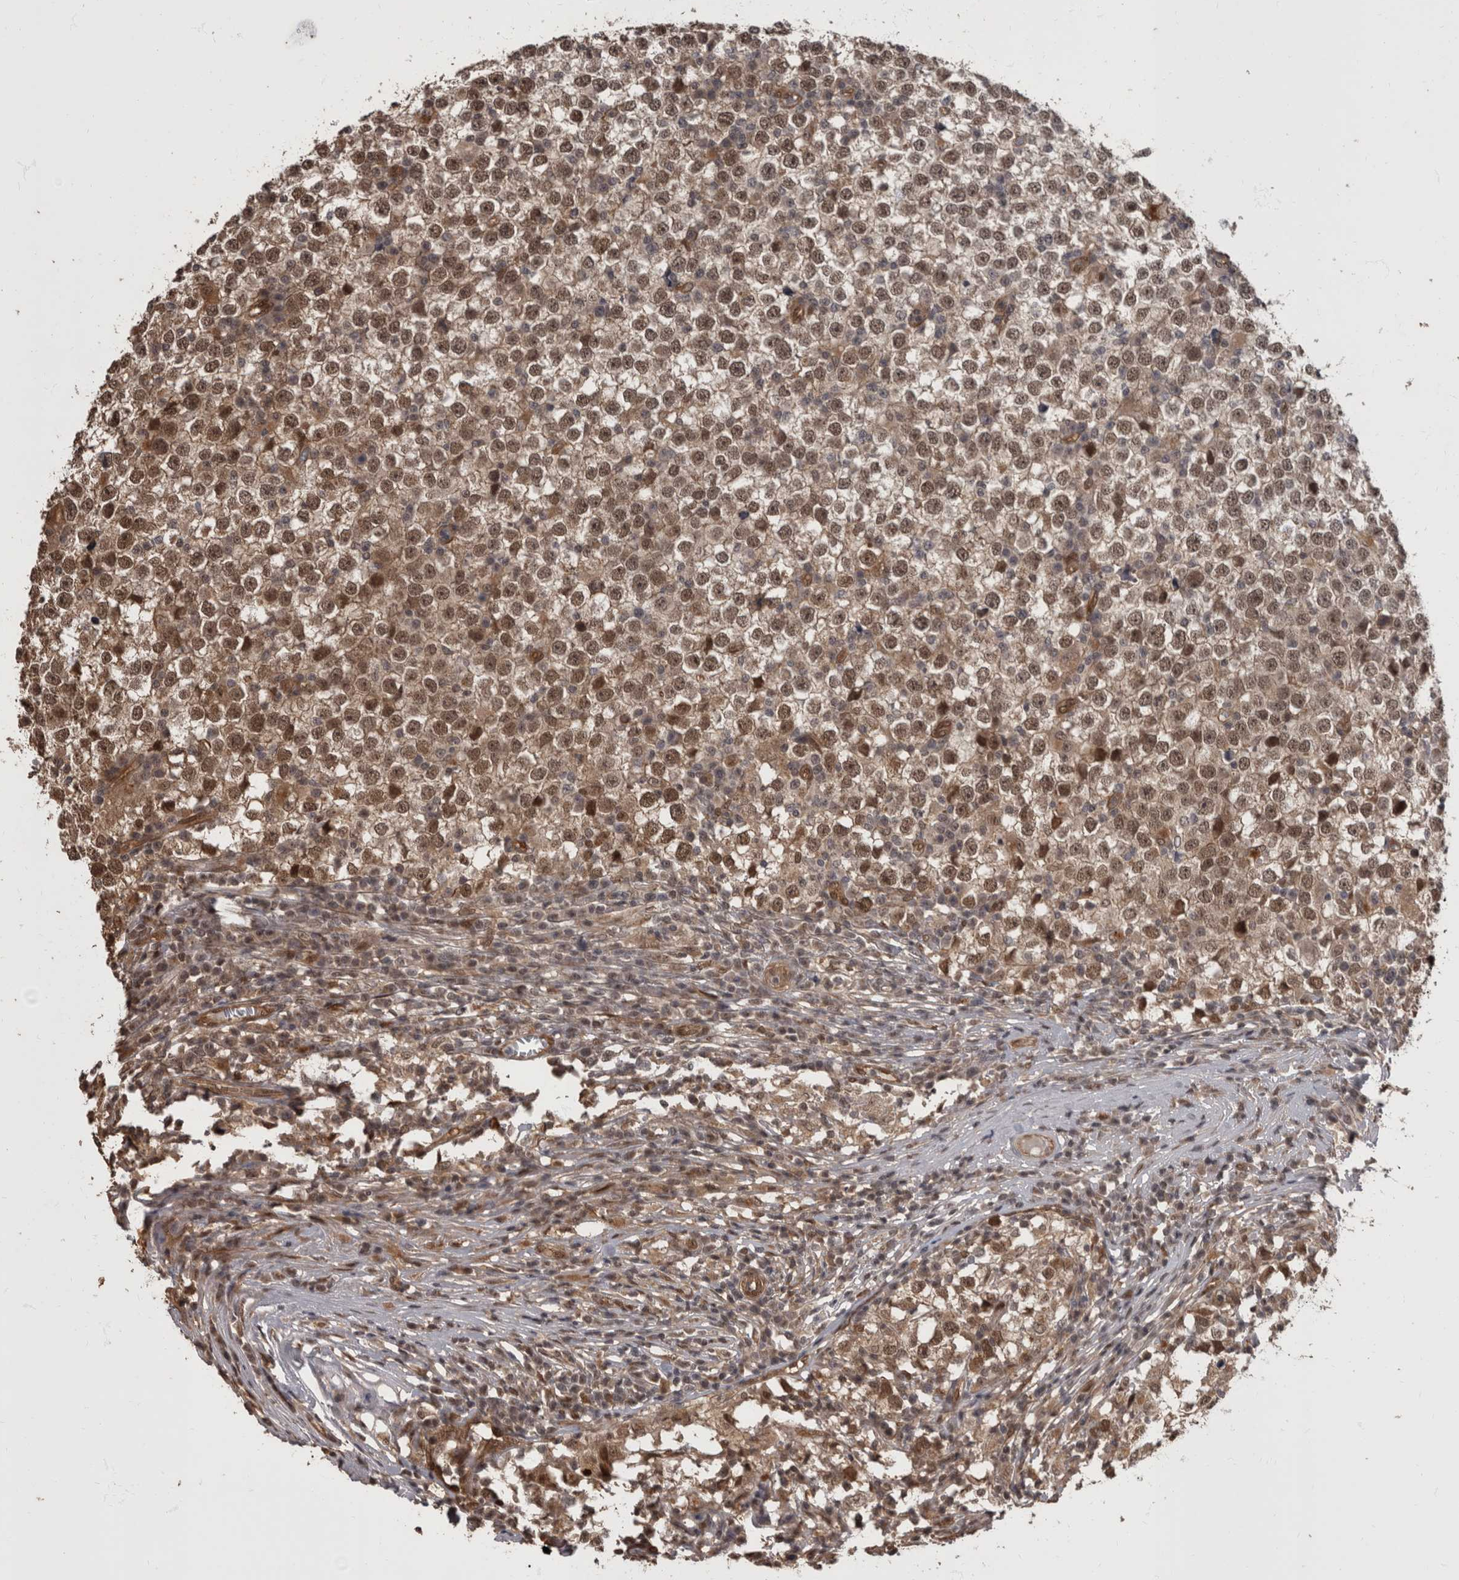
{"staining": {"intensity": "moderate", "quantity": ">75%", "location": "nuclear"}, "tissue": "testis cancer", "cell_type": "Tumor cells", "image_type": "cancer", "snomed": [{"axis": "morphology", "description": "Seminoma, NOS"}, {"axis": "topography", "description": "Testis"}], "caption": "Testis cancer (seminoma) stained with DAB immunohistochemistry exhibits medium levels of moderate nuclear positivity in about >75% of tumor cells.", "gene": "AKT3", "patient": {"sex": "male", "age": 65}}